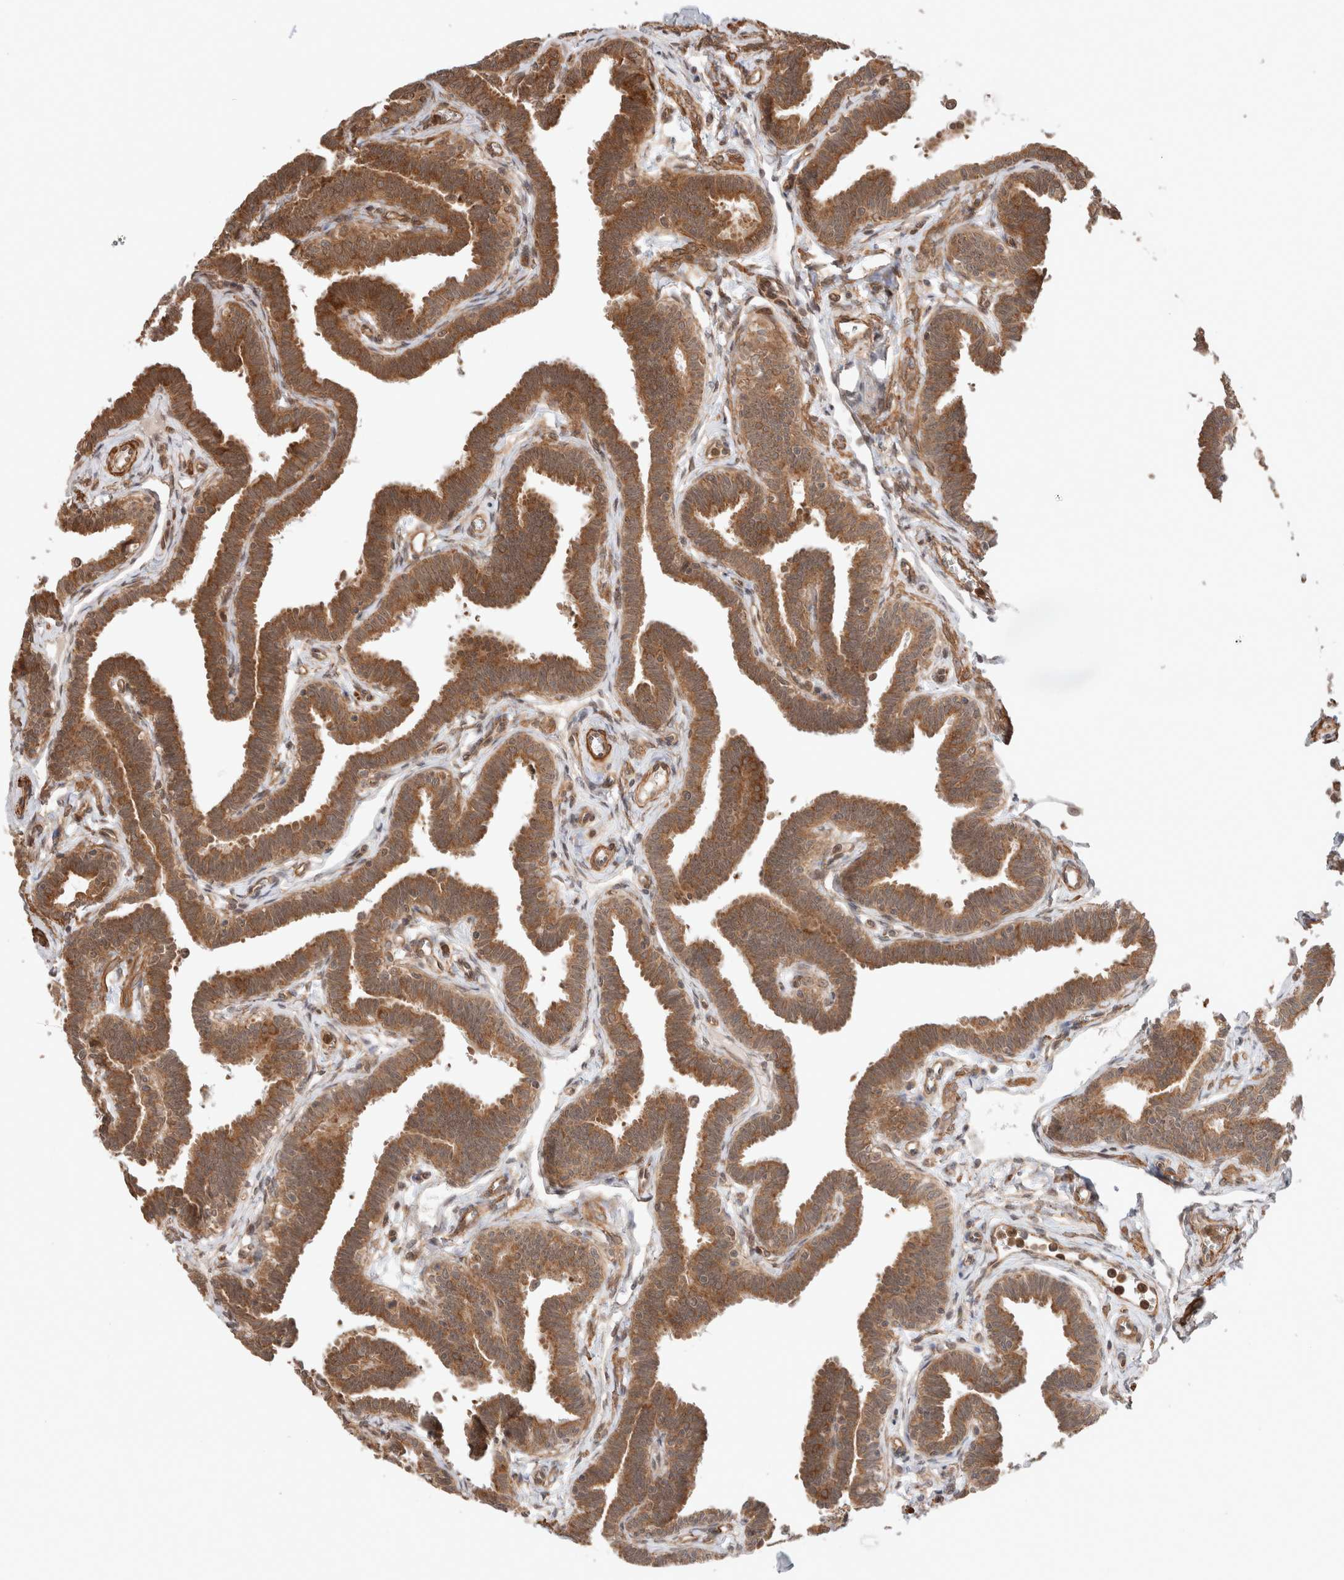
{"staining": {"intensity": "strong", "quantity": ">75%", "location": "cytoplasmic/membranous"}, "tissue": "fallopian tube", "cell_type": "Glandular cells", "image_type": "normal", "snomed": [{"axis": "morphology", "description": "Normal tissue, NOS"}, {"axis": "topography", "description": "Fallopian tube"}, {"axis": "topography", "description": "Ovary"}], "caption": "This photomicrograph displays normal fallopian tube stained with immunohistochemistry to label a protein in brown. The cytoplasmic/membranous of glandular cells show strong positivity for the protein. Nuclei are counter-stained blue.", "gene": "ZNF649", "patient": {"sex": "female", "age": 23}}